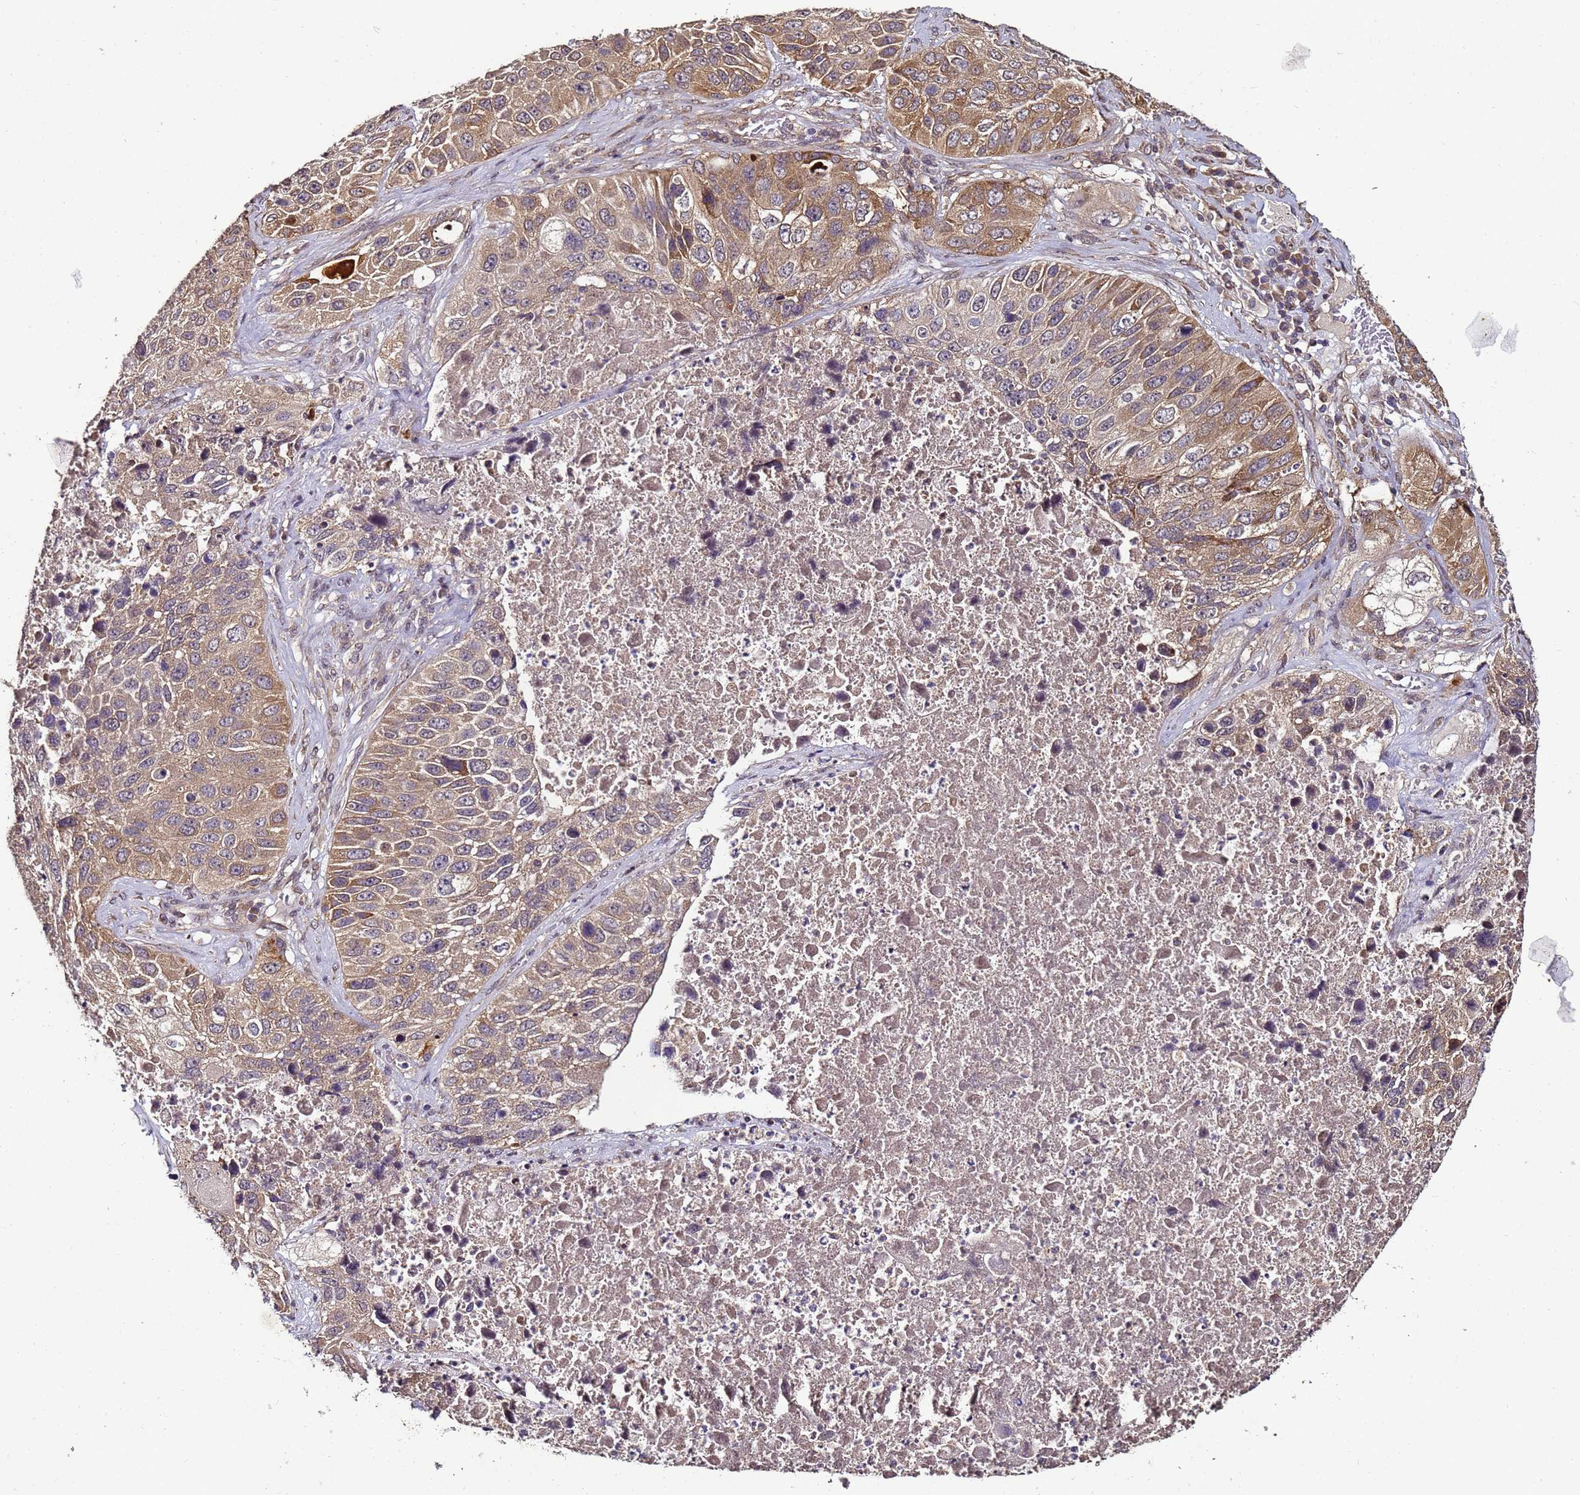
{"staining": {"intensity": "moderate", "quantity": ">75%", "location": "cytoplasmic/membranous"}, "tissue": "lung cancer", "cell_type": "Tumor cells", "image_type": "cancer", "snomed": [{"axis": "morphology", "description": "Squamous cell carcinoma, NOS"}, {"axis": "topography", "description": "Lung"}], "caption": "A medium amount of moderate cytoplasmic/membranous staining is appreciated in about >75% of tumor cells in lung cancer tissue.", "gene": "ANKRD17", "patient": {"sex": "male", "age": 61}}